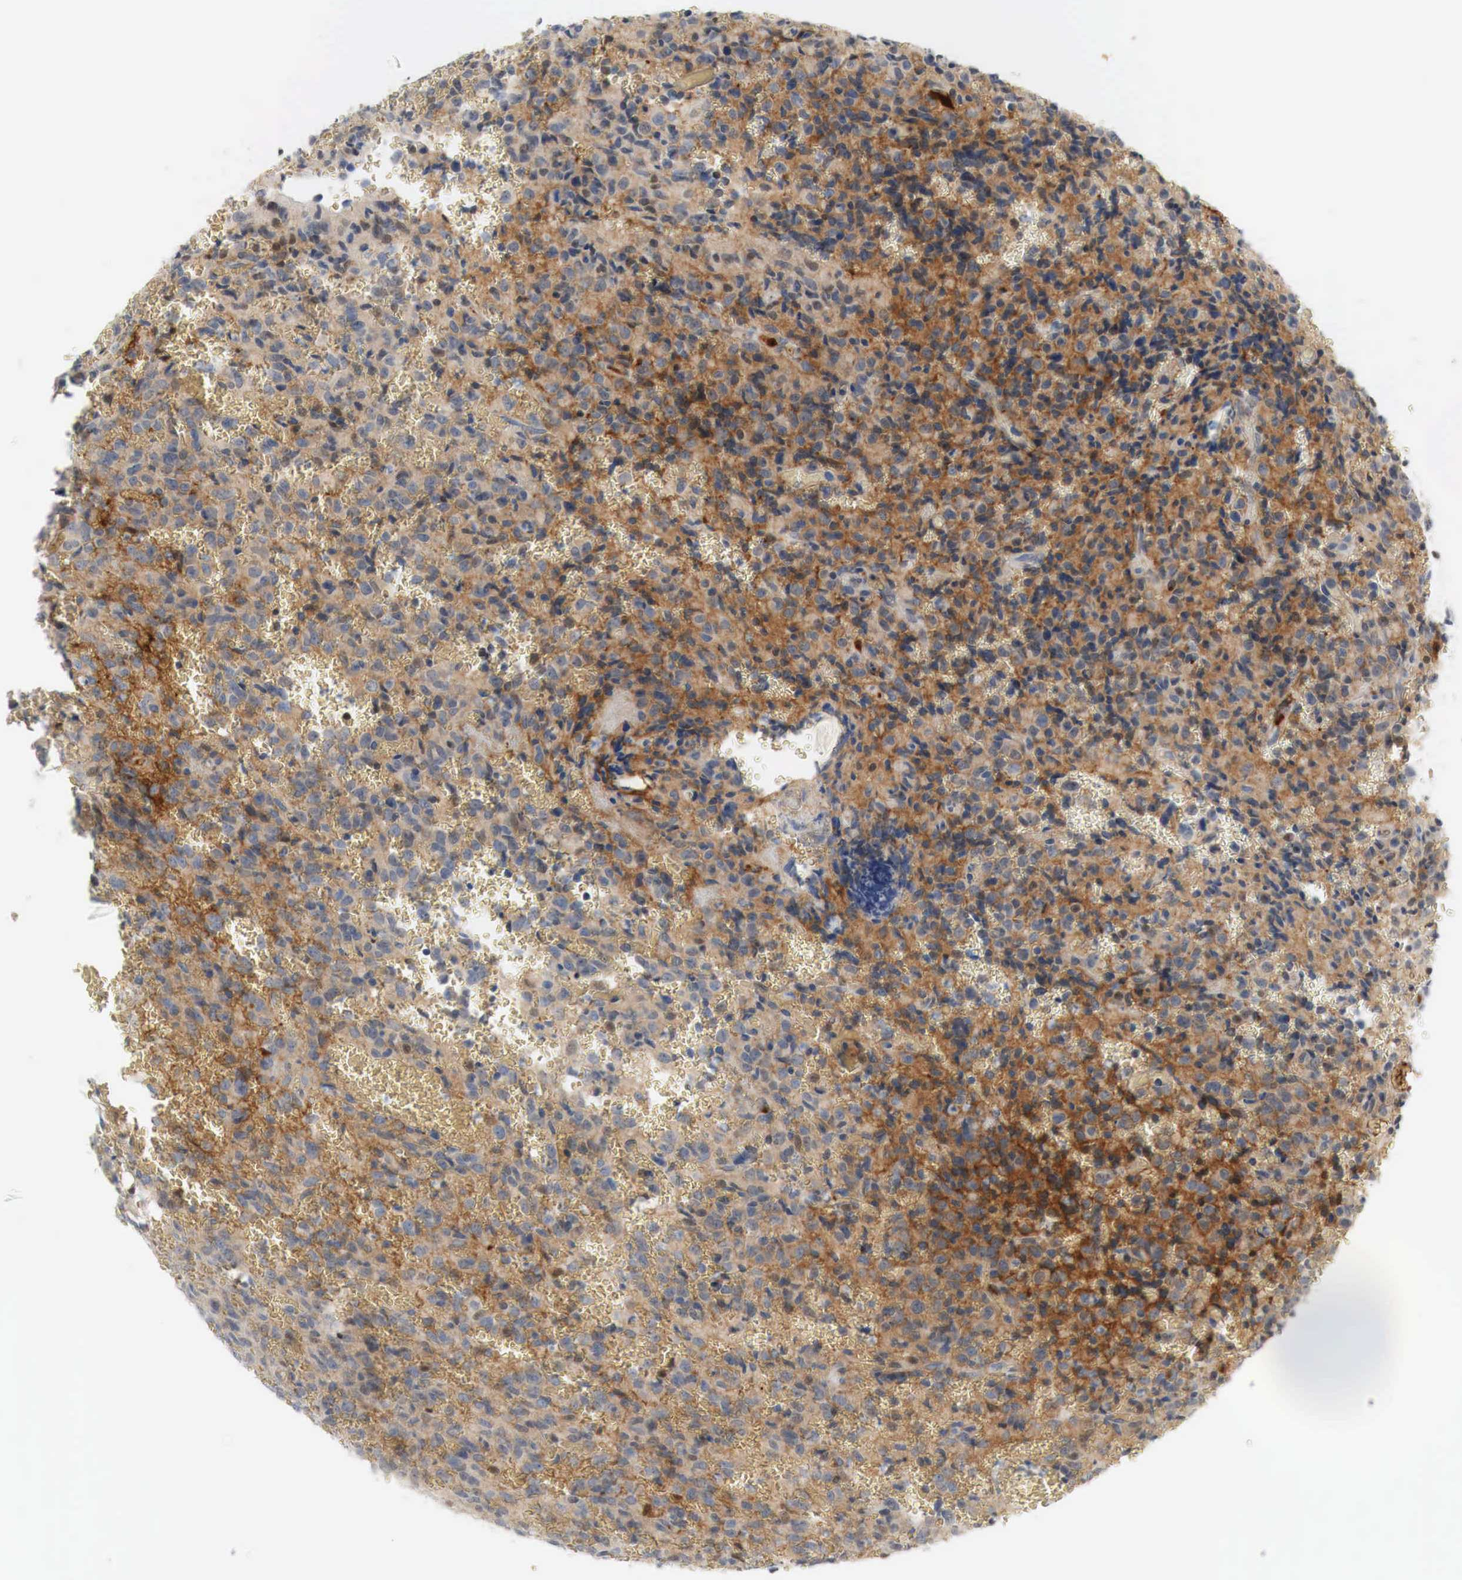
{"staining": {"intensity": "moderate", "quantity": "25%-75%", "location": "cytoplasmic/membranous,nuclear"}, "tissue": "glioma", "cell_type": "Tumor cells", "image_type": "cancer", "snomed": [{"axis": "morphology", "description": "Glioma, malignant, High grade"}, {"axis": "topography", "description": "Brain"}], "caption": "Immunohistochemical staining of human glioma reveals medium levels of moderate cytoplasmic/membranous and nuclear protein staining in about 25%-75% of tumor cells. The protein of interest is stained brown, and the nuclei are stained in blue (DAB IHC with brightfield microscopy, high magnification).", "gene": "MYC", "patient": {"sex": "male", "age": 56}}